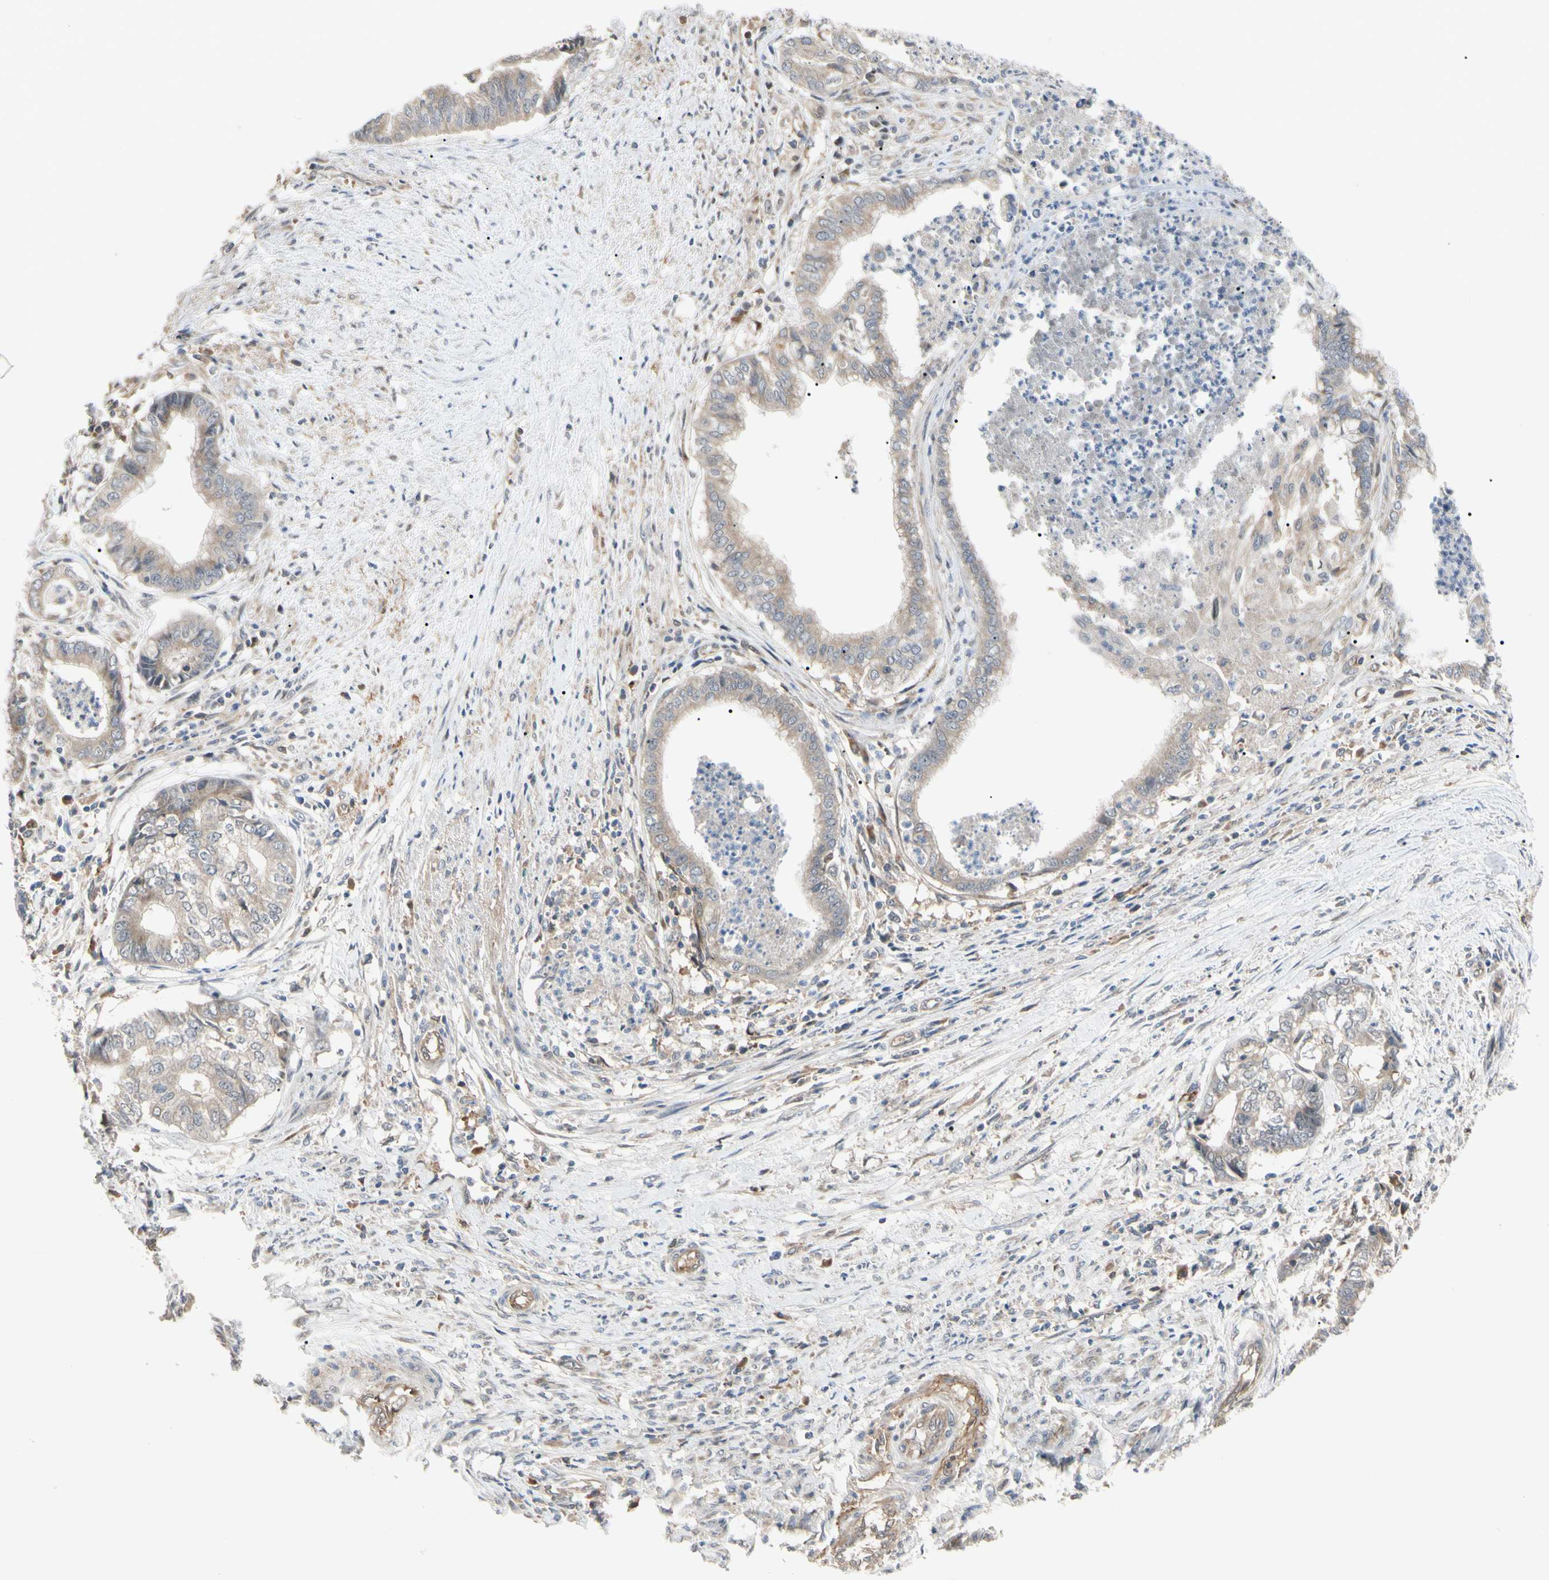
{"staining": {"intensity": "weak", "quantity": ">75%", "location": "cytoplasmic/membranous"}, "tissue": "endometrial cancer", "cell_type": "Tumor cells", "image_type": "cancer", "snomed": [{"axis": "morphology", "description": "Necrosis, NOS"}, {"axis": "morphology", "description": "Adenocarcinoma, NOS"}, {"axis": "topography", "description": "Endometrium"}], "caption": "Immunohistochemical staining of endometrial cancer reveals low levels of weak cytoplasmic/membranous protein positivity in about >75% of tumor cells.", "gene": "F2R", "patient": {"sex": "female", "age": 79}}